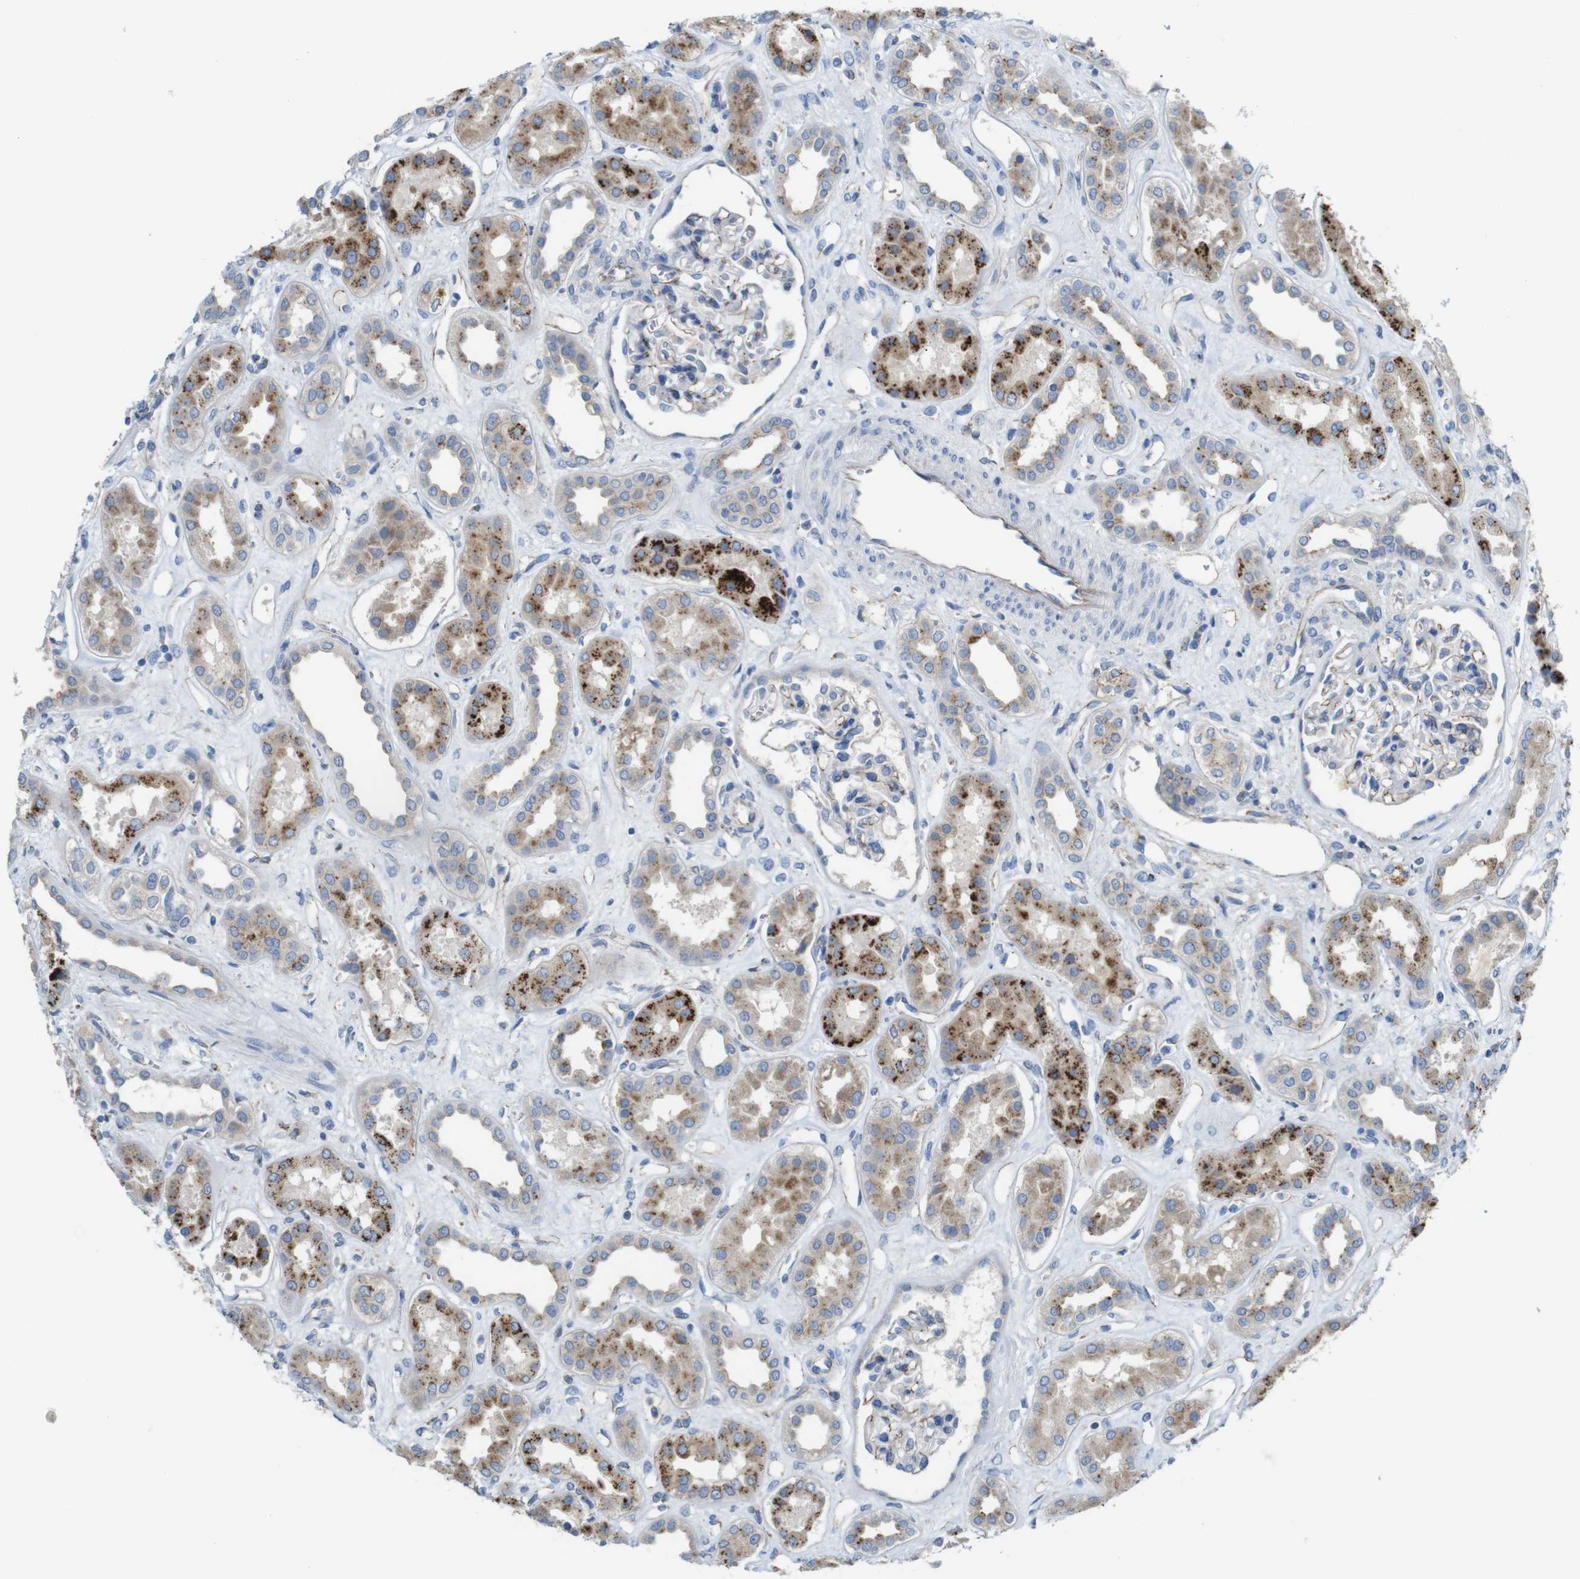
{"staining": {"intensity": "weak", "quantity": "<25%", "location": "cytoplasmic/membranous"}, "tissue": "kidney", "cell_type": "Cells in glomeruli", "image_type": "normal", "snomed": [{"axis": "morphology", "description": "Normal tissue, NOS"}, {"axis": "topography", "description": "Kidney"}], "caption": "Protein analysis of normal kidney exhibits no significant positivity in cells in glomeruli.", "gene": "NHLRC3", "patient": {"sex": "male", "age": 59}}